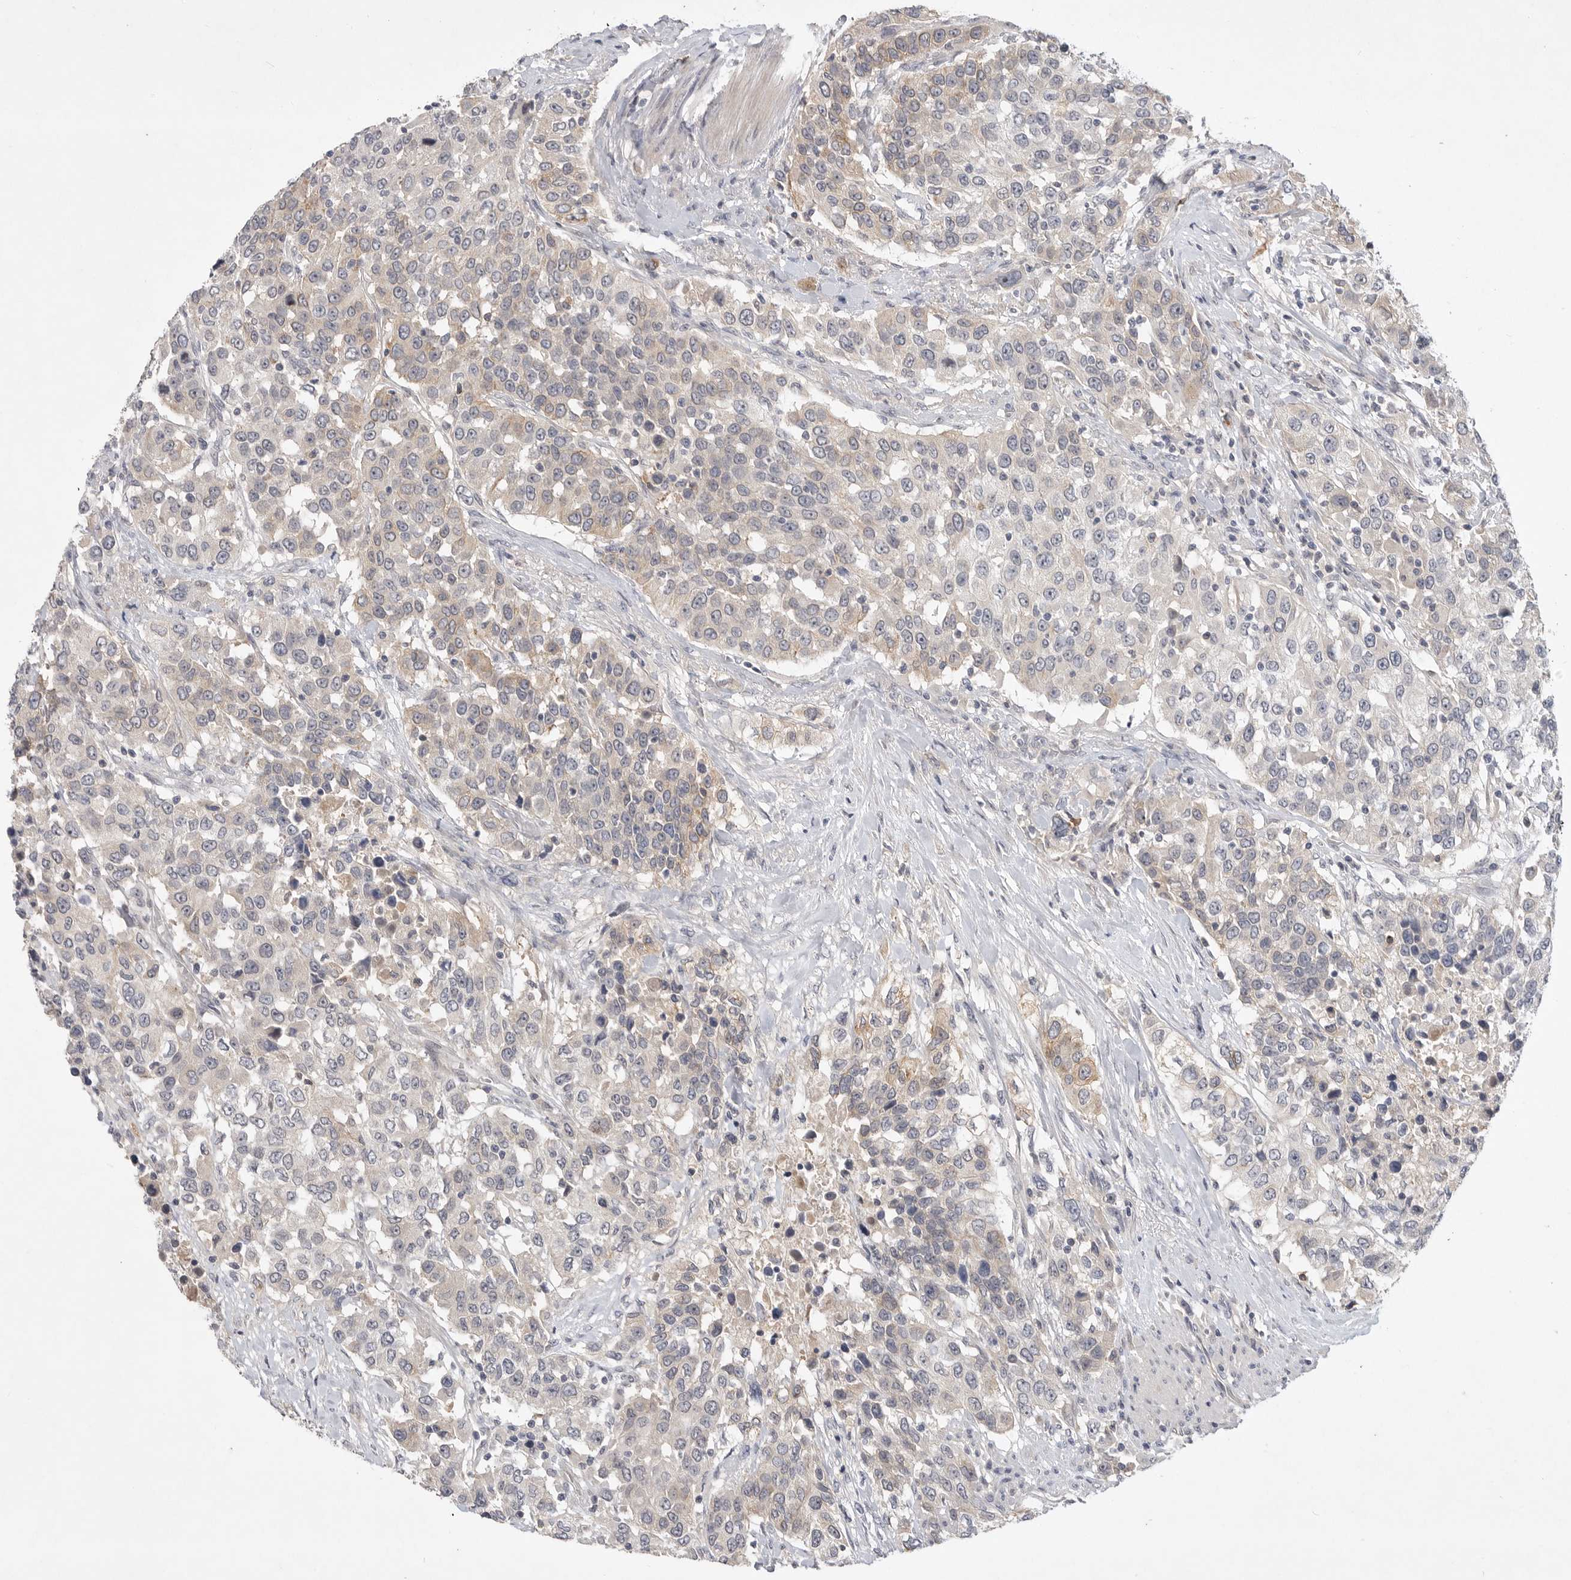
{"staining": {"intensity": "weak", "quantity": "25%-75%", "location": "cytoplasmic/membranous"}, "tissue": "urothelial cancer", "cell_type": "Tumor cells", "image_type": "cancer", "snomed": [{"axis": "morphology", "description": "Urothelial carcinoma, High grade"}, {"axis": "topography", "description": "Urinary bladder"}], "caption": "Urothelial cancer stained with a brown dye exhibits weak cytoplasmic/membranous positive positivity in approximately 25%-75% of tumor cells.", "gene": "ITGAD", "patient": {"sex": "female", "age": 80}}